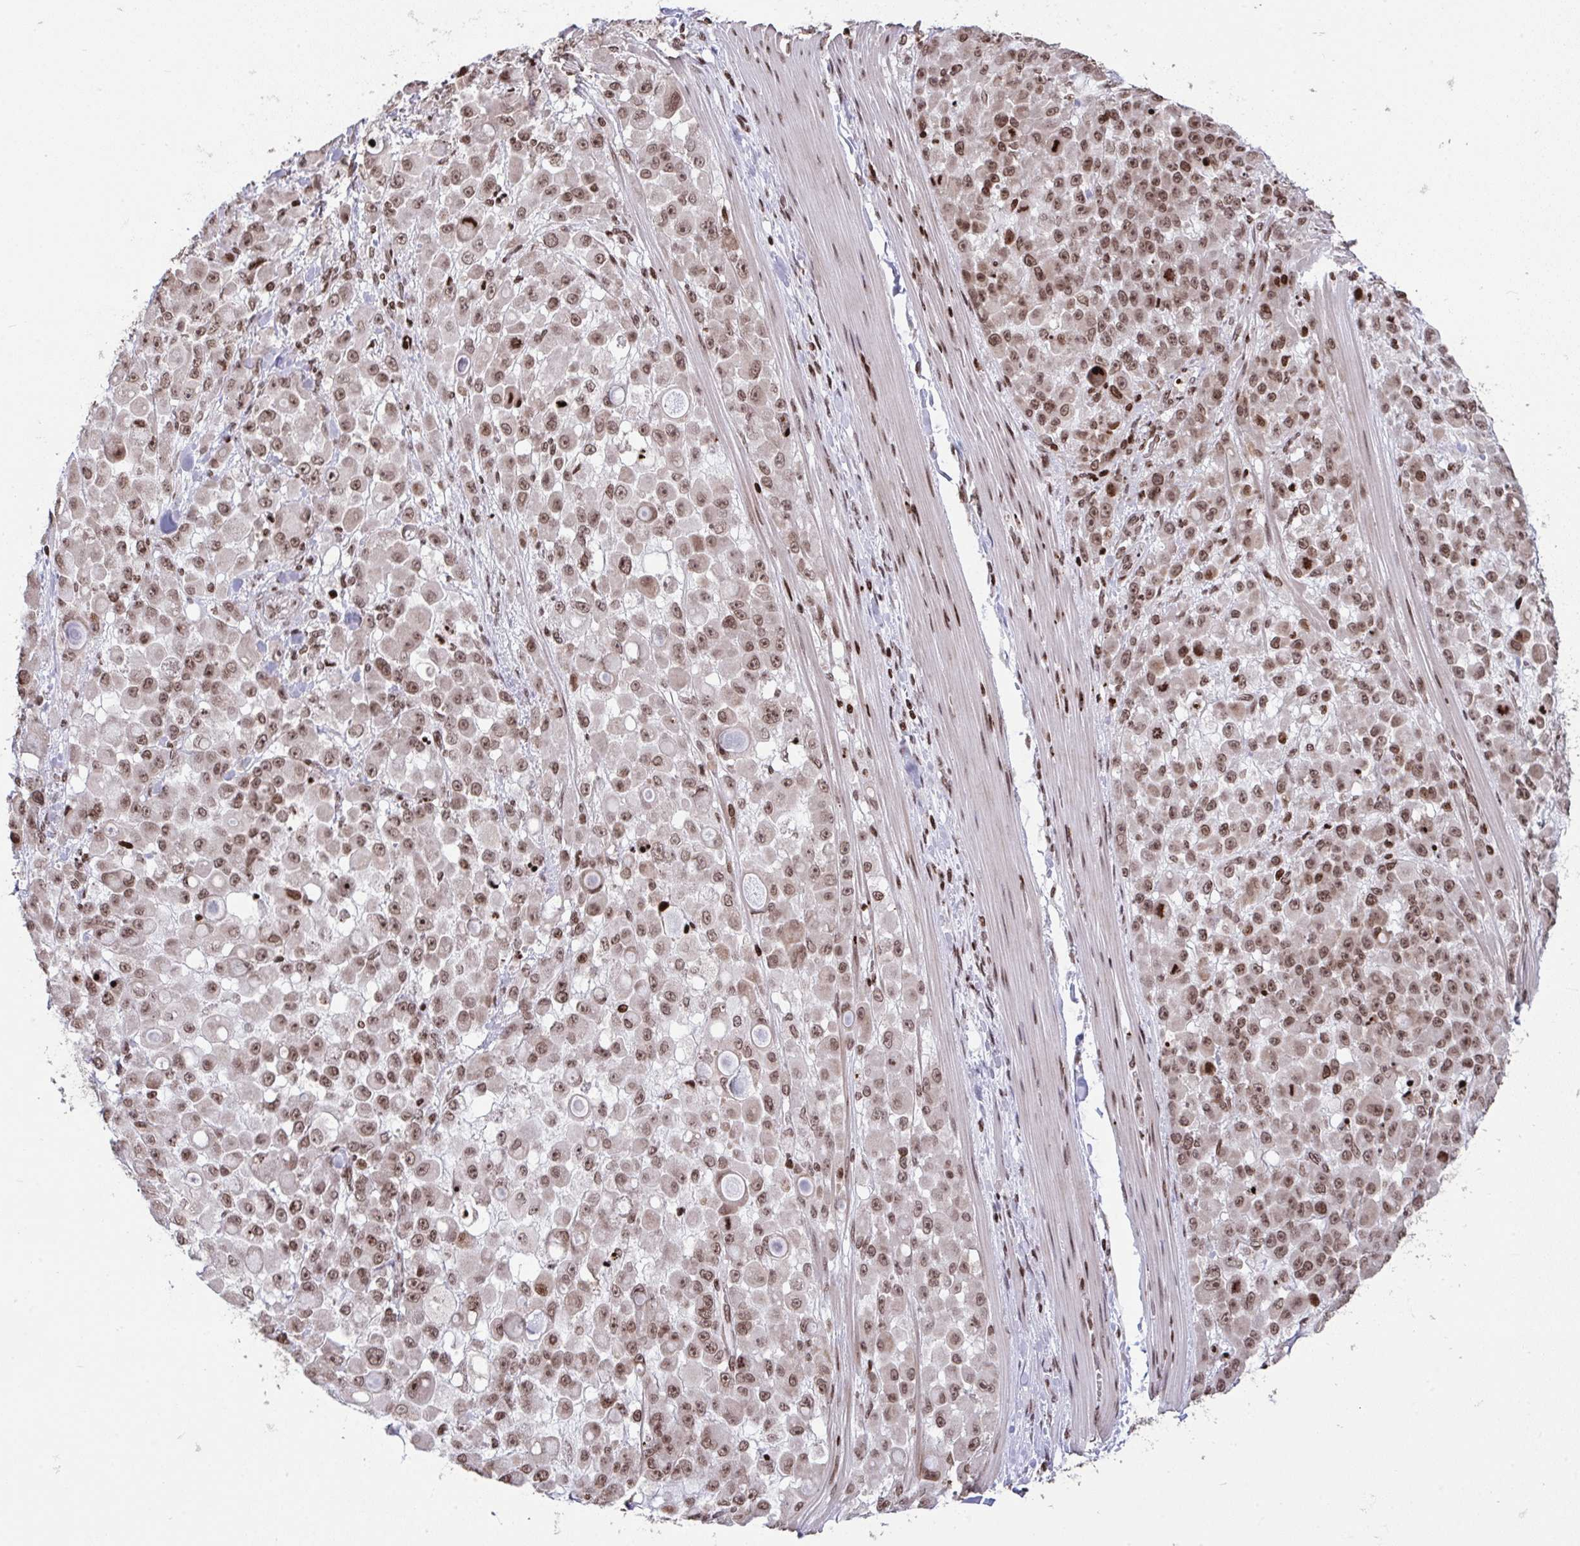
{"staining": {"intensity": "moderate", "quantity": ">75%", "location": "nuclear"}, "tissue": "stomach cancer", "cell_type": "Tumor cells", "image_type": "cancer", "snomed": [{"axis": "morphology", "description": "Adenocarcinoma, NOS"}, {"axis": "topography", "description": "Stomach"}], "caption": "Protein expression by immunohistochemistry shows moderate nuclear positivity in about >75% of tumor cells in adenocarcinoma (stomach).", "gene": "NIP7", "patient": {"sex": "female", "age": 76}}